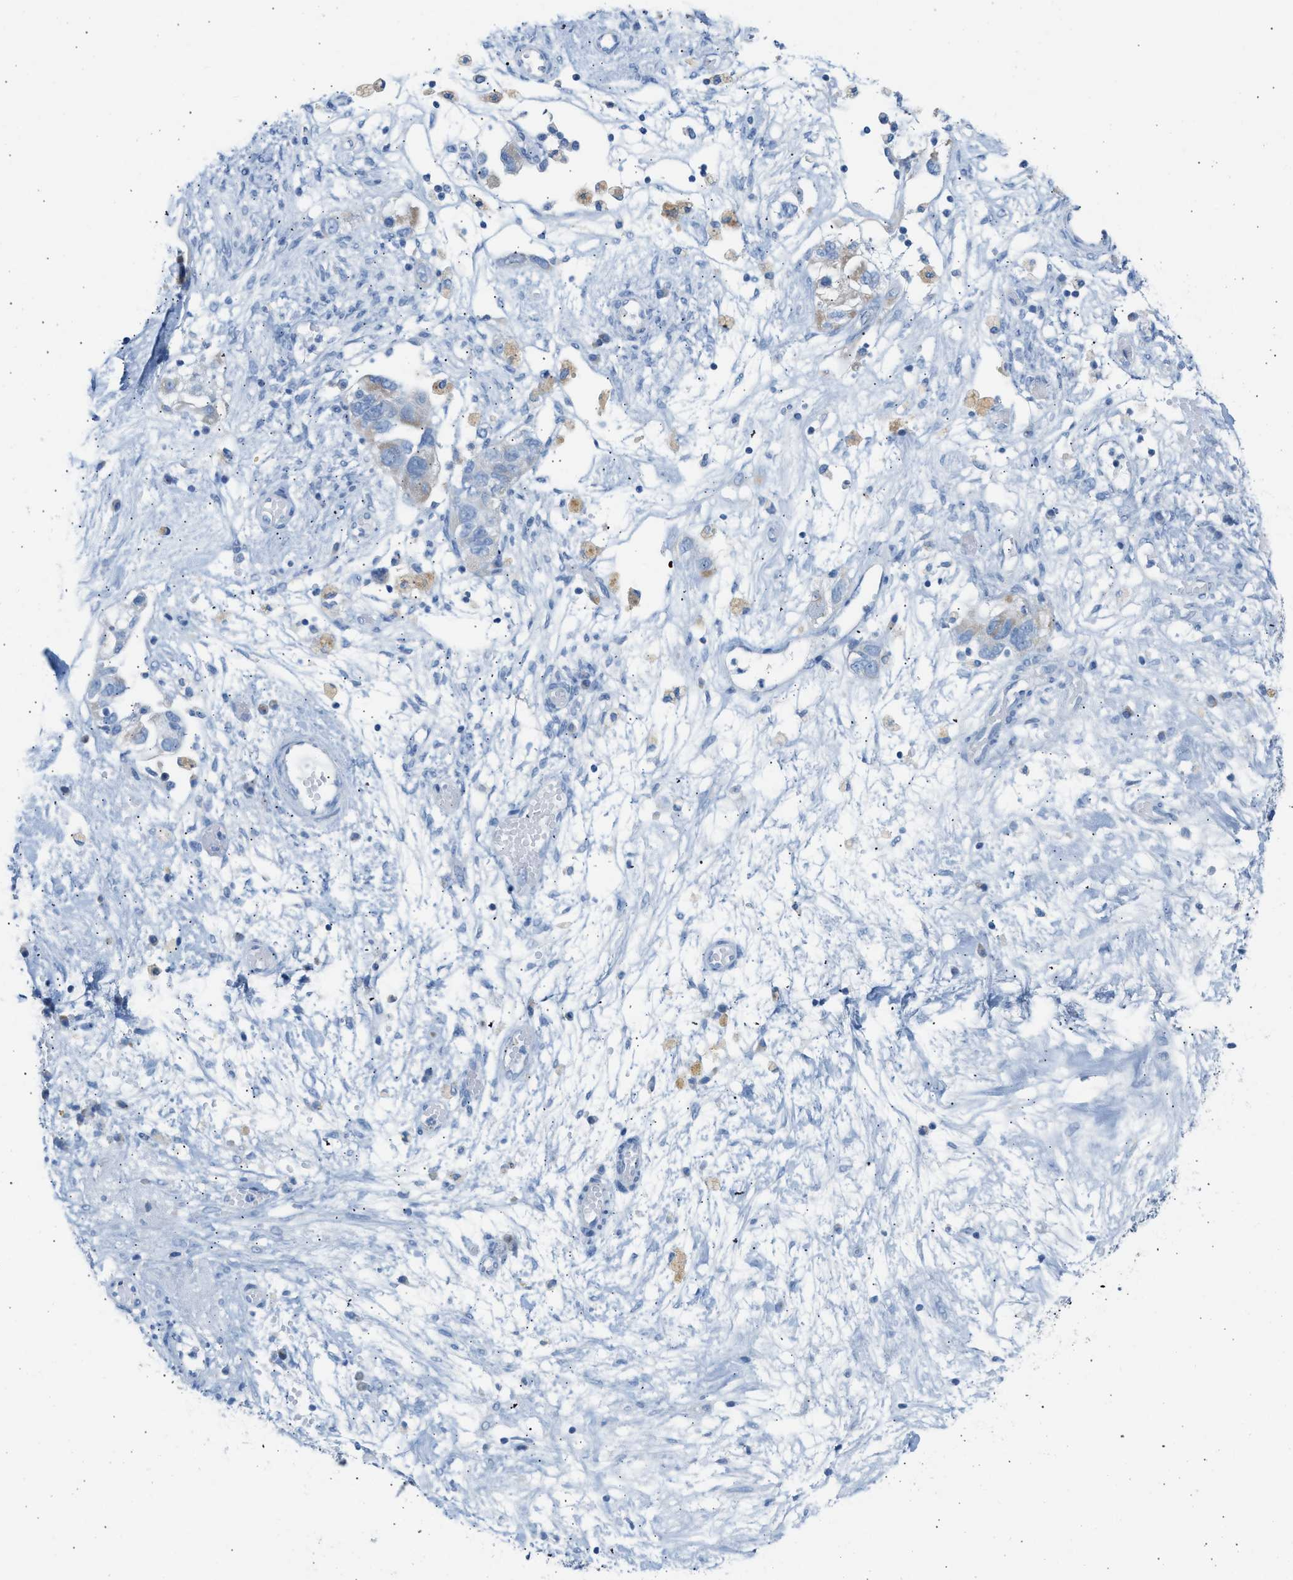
{"staining": {"intensity": "weak", "quantity": "<25%", "location": "cytoplasmic/membranous"}, "tissue": "ovarian cancer", "cell_type": "Tumor cells", "image_type": "cancer", "snomed": [{"axis": "morphology", "description": "Carcinoma, NOS"}, {"axis": "morphology", "description": "Cystadenocarcinoma, serous, NOS"}, {"axis": "topography", "description": "Ovary"}], "caption": "Carcinoma (ovarian) was stained to show a protein in brown. There is no significant staining in tumor cells. Nuclei are stained in blue.", "gene": "NDUFS8", "patient": {"sex": "female", "age": 69}}